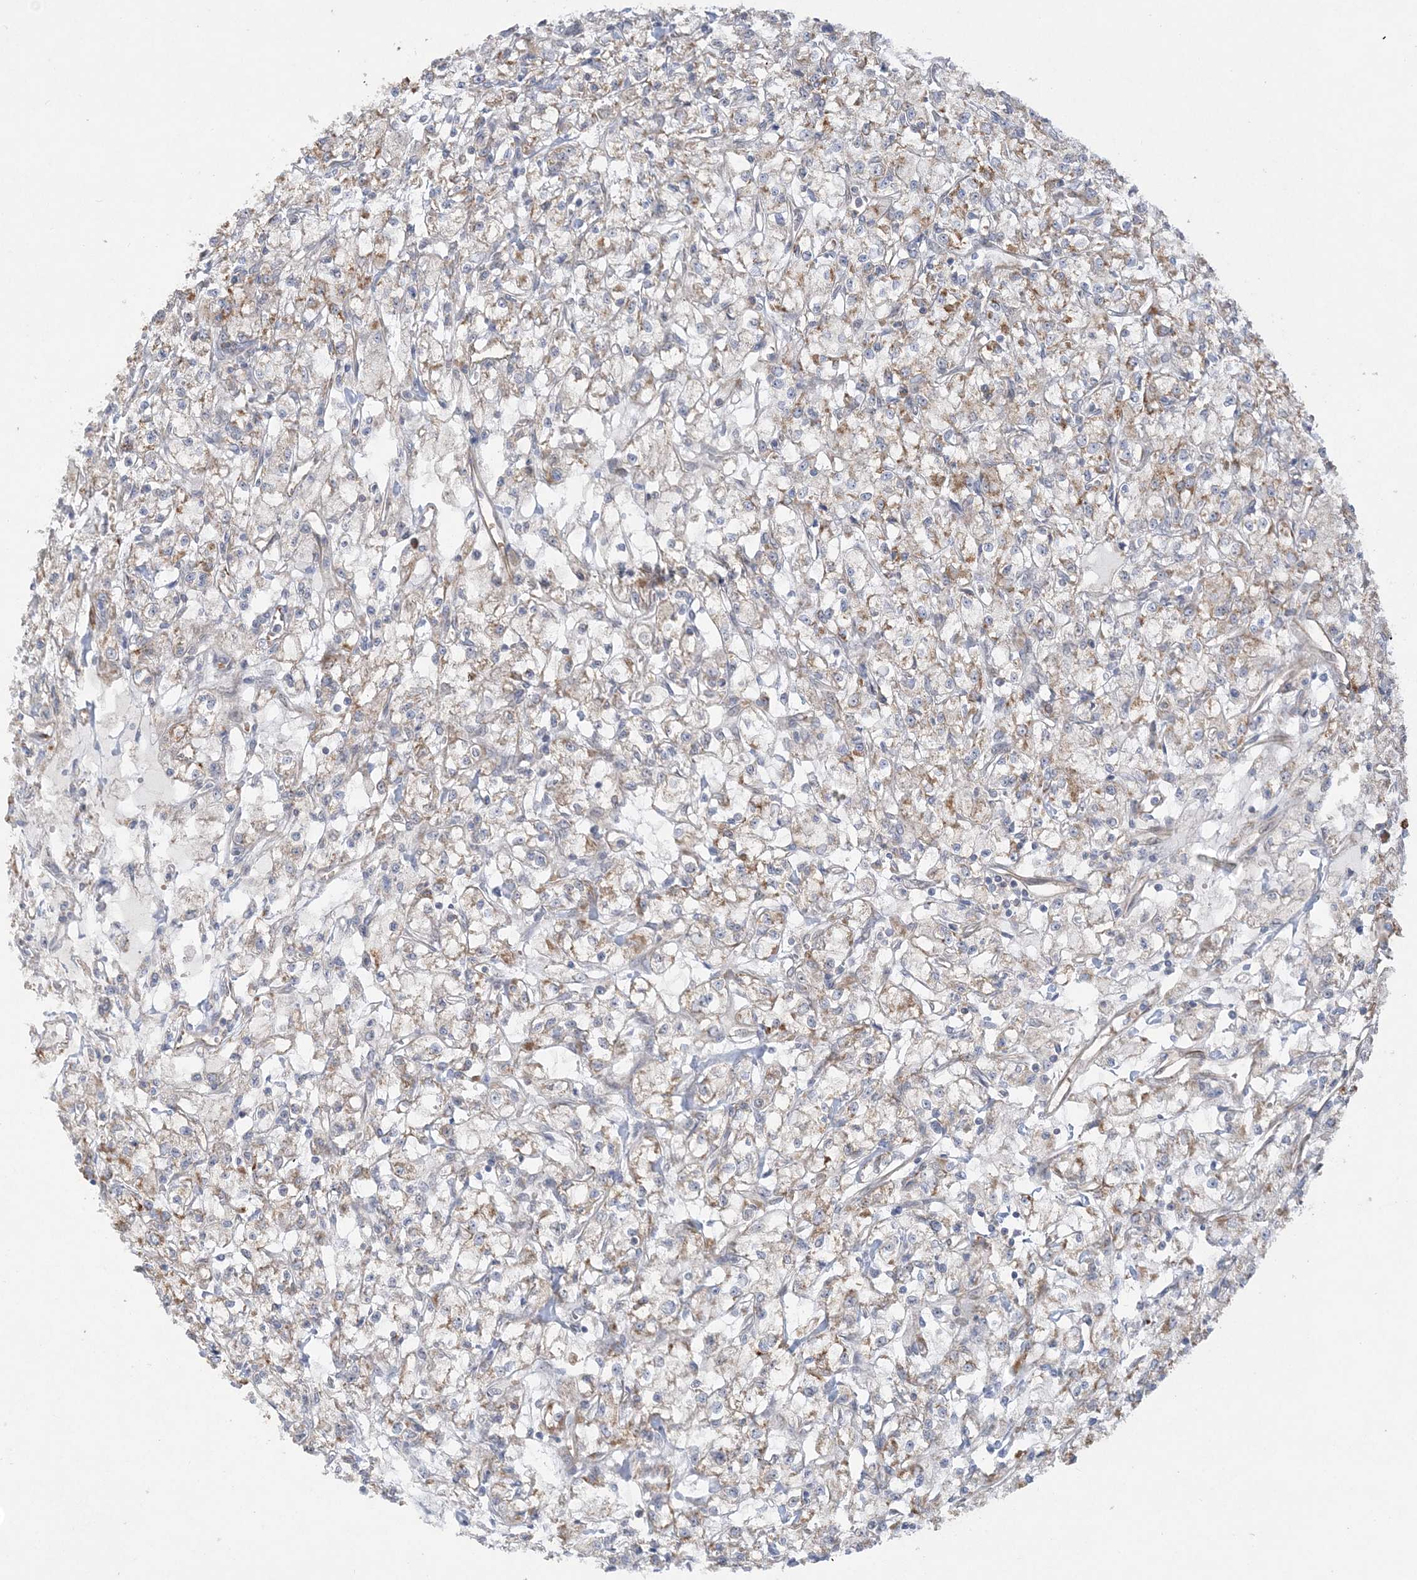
{"staining": {"intensity": "moderate", "quantity": "25%-75%", "location": "cytoplasmic/membranous"}, "tissue": "renal cancer", "cell_type": "Tumor cells", "image_type": "cancer", "snomed": [{"axis": "morphology", "description": "Adenocarcinoma, NOS"}, {"axis": "topography", "description": "Kidney"}], "caption": "Moderate cytoplasmic/membranous protein expression is seen in about 25%-75% of tumor cells in renal adenocarcinoma.", "gene": "INPP1", "patient": {"sex": "female", "age": 59}}